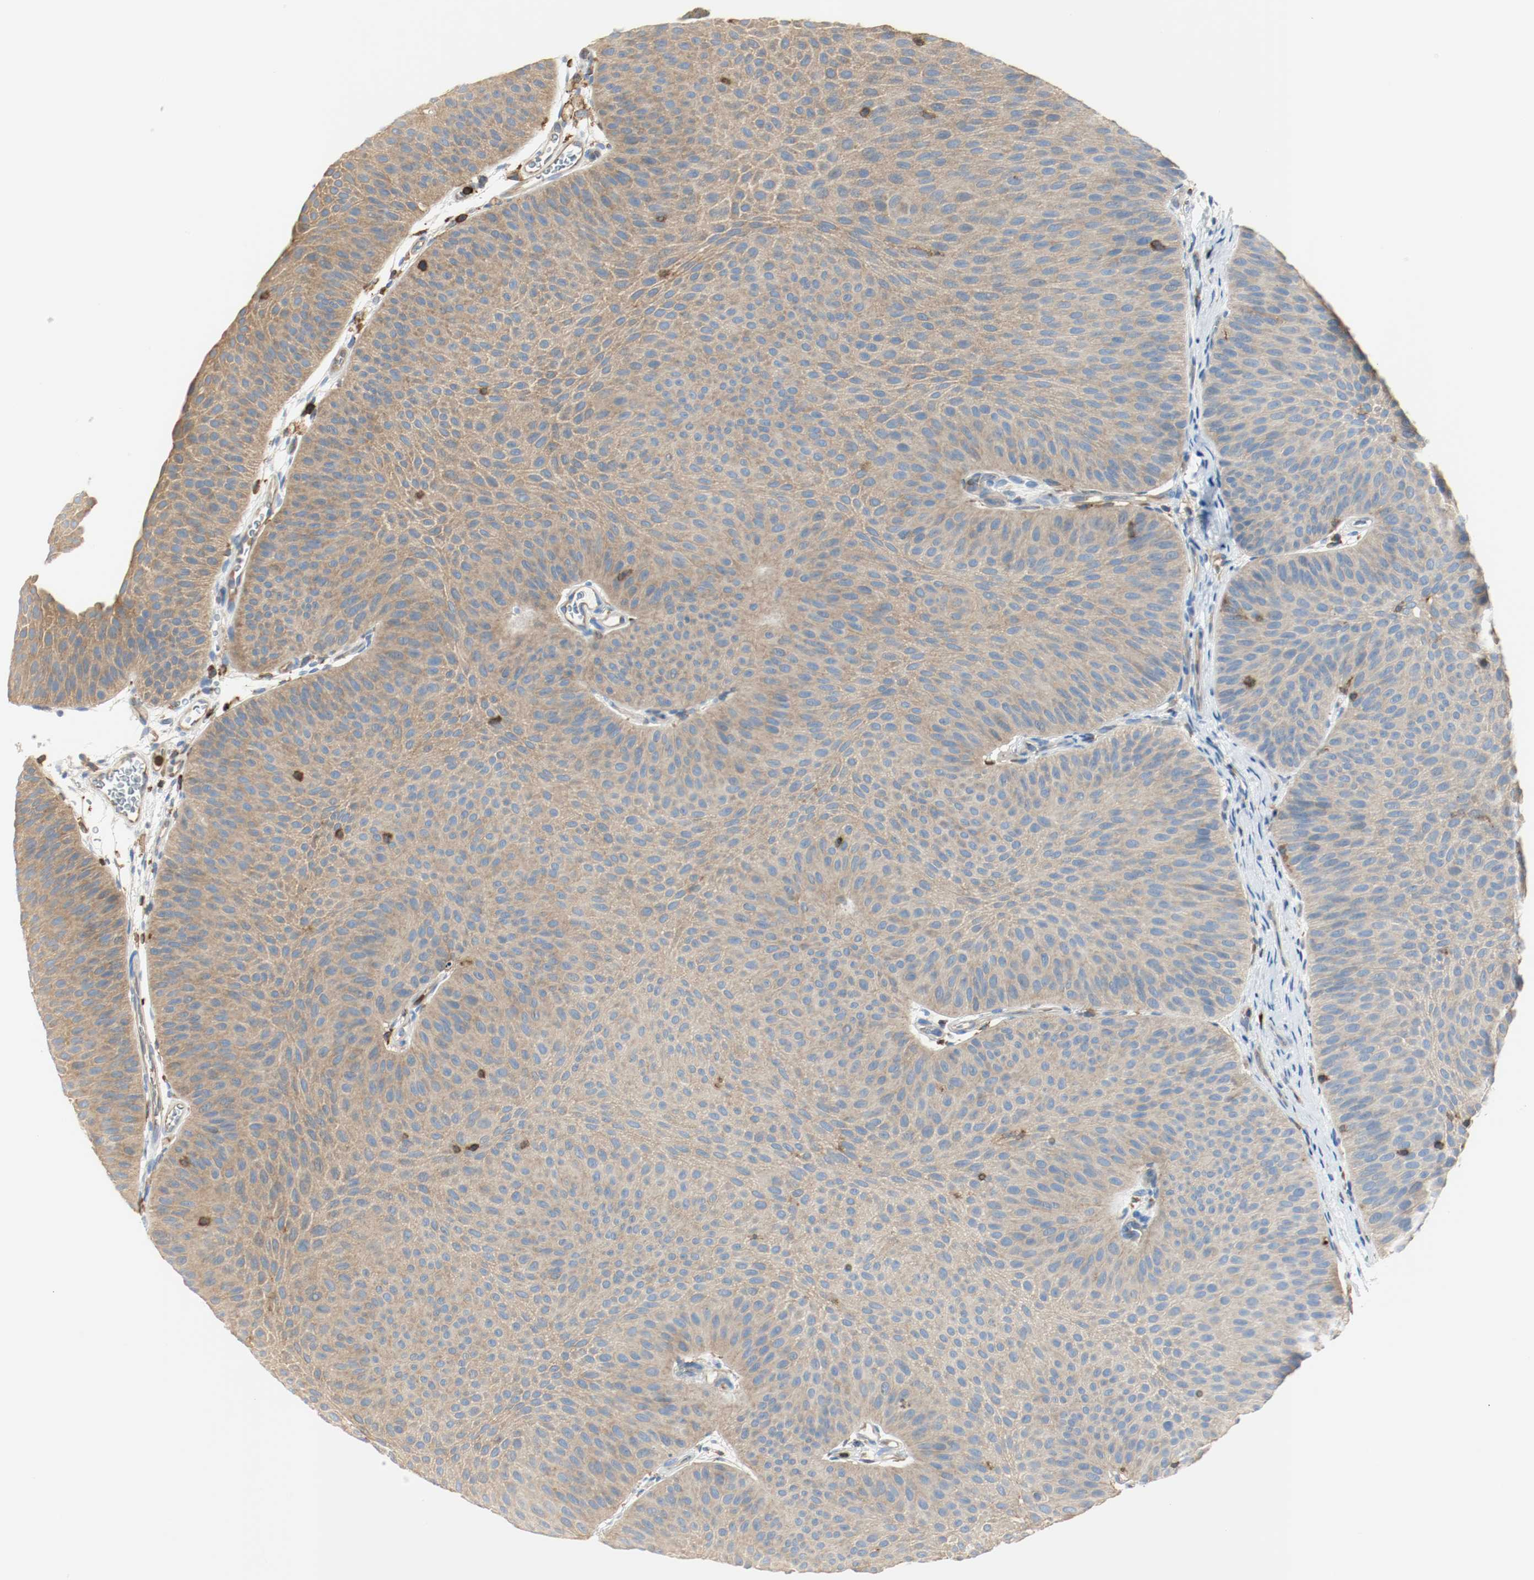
{"staining": {"intensity": "weak", "quantity": ">75%", "location": "cytoplasmic/membranous"}, "tissue": "urothelial cancer", "cell_type": "Tumor cells", "image_type": "cancer", "snomed": [{"axis": "morphology", "description": "Urothelial carcinoma, Low grade"}, {"axis": "topography", "description": "Urinary bladder"}], "caption": "Protein expression analysis of human urothelial cancer reveals weak cytoplasmic/membranous staining in approximately >75% of tumor cells.", "gene": "ARPC1B", "patient": {"sex": "female", "age": 60}}